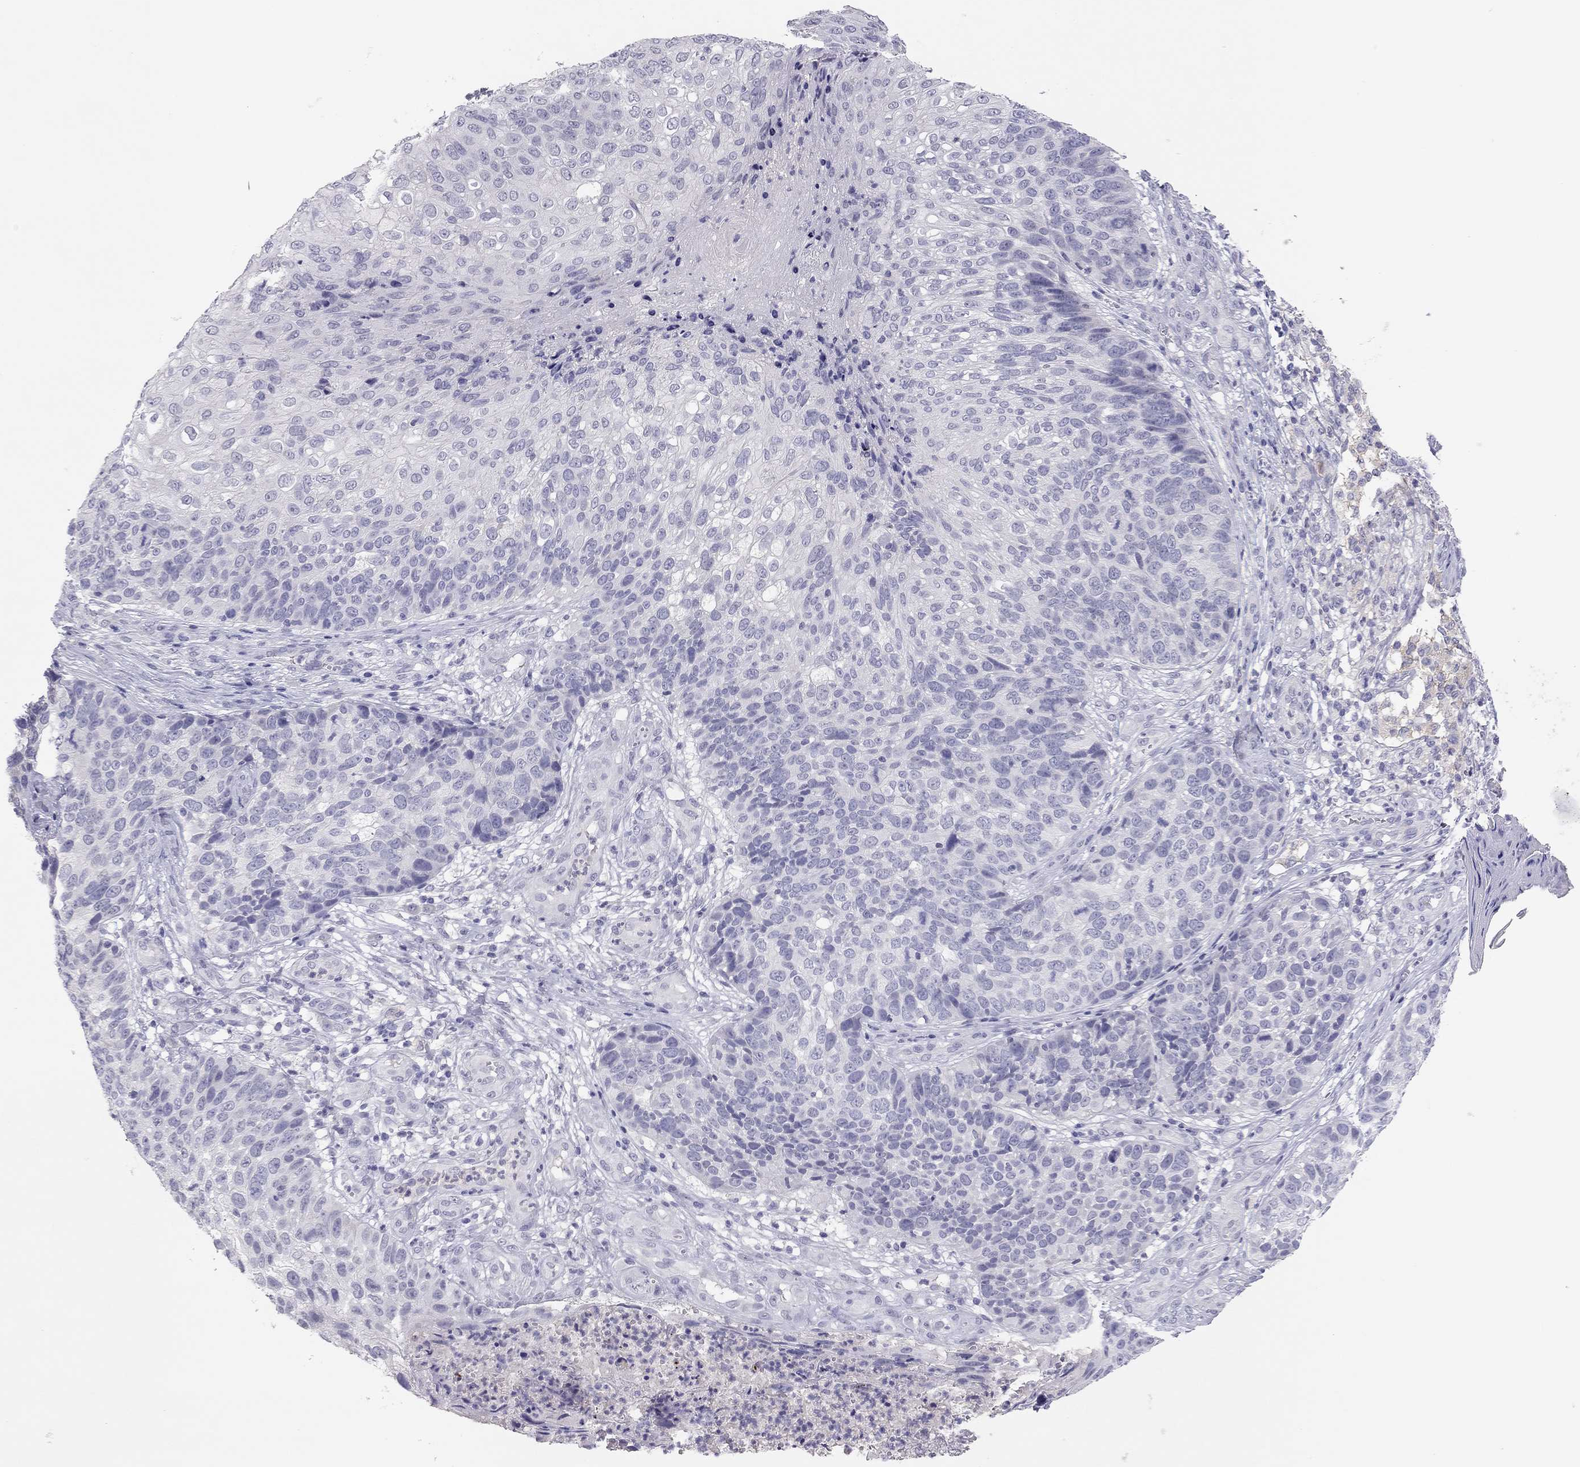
{"staining": {"intensity": "negative", "quantity": "none", "location": "none"}, "tissue": "skin cancer", "cell_type": "Tumor cells", "image_type": "cancer", "snomed": [{"axis": "morphology", "description": "Squamous cell carcinoma, NOS"}, {"axis": "topography", "description": "Skin"}], "caption": "Skin cancer was stained to show a protein in brown. There is no significant staining in tumor cells.", "gene": "ADORA2A", "patient": {"sex": "male", "age": 92}}